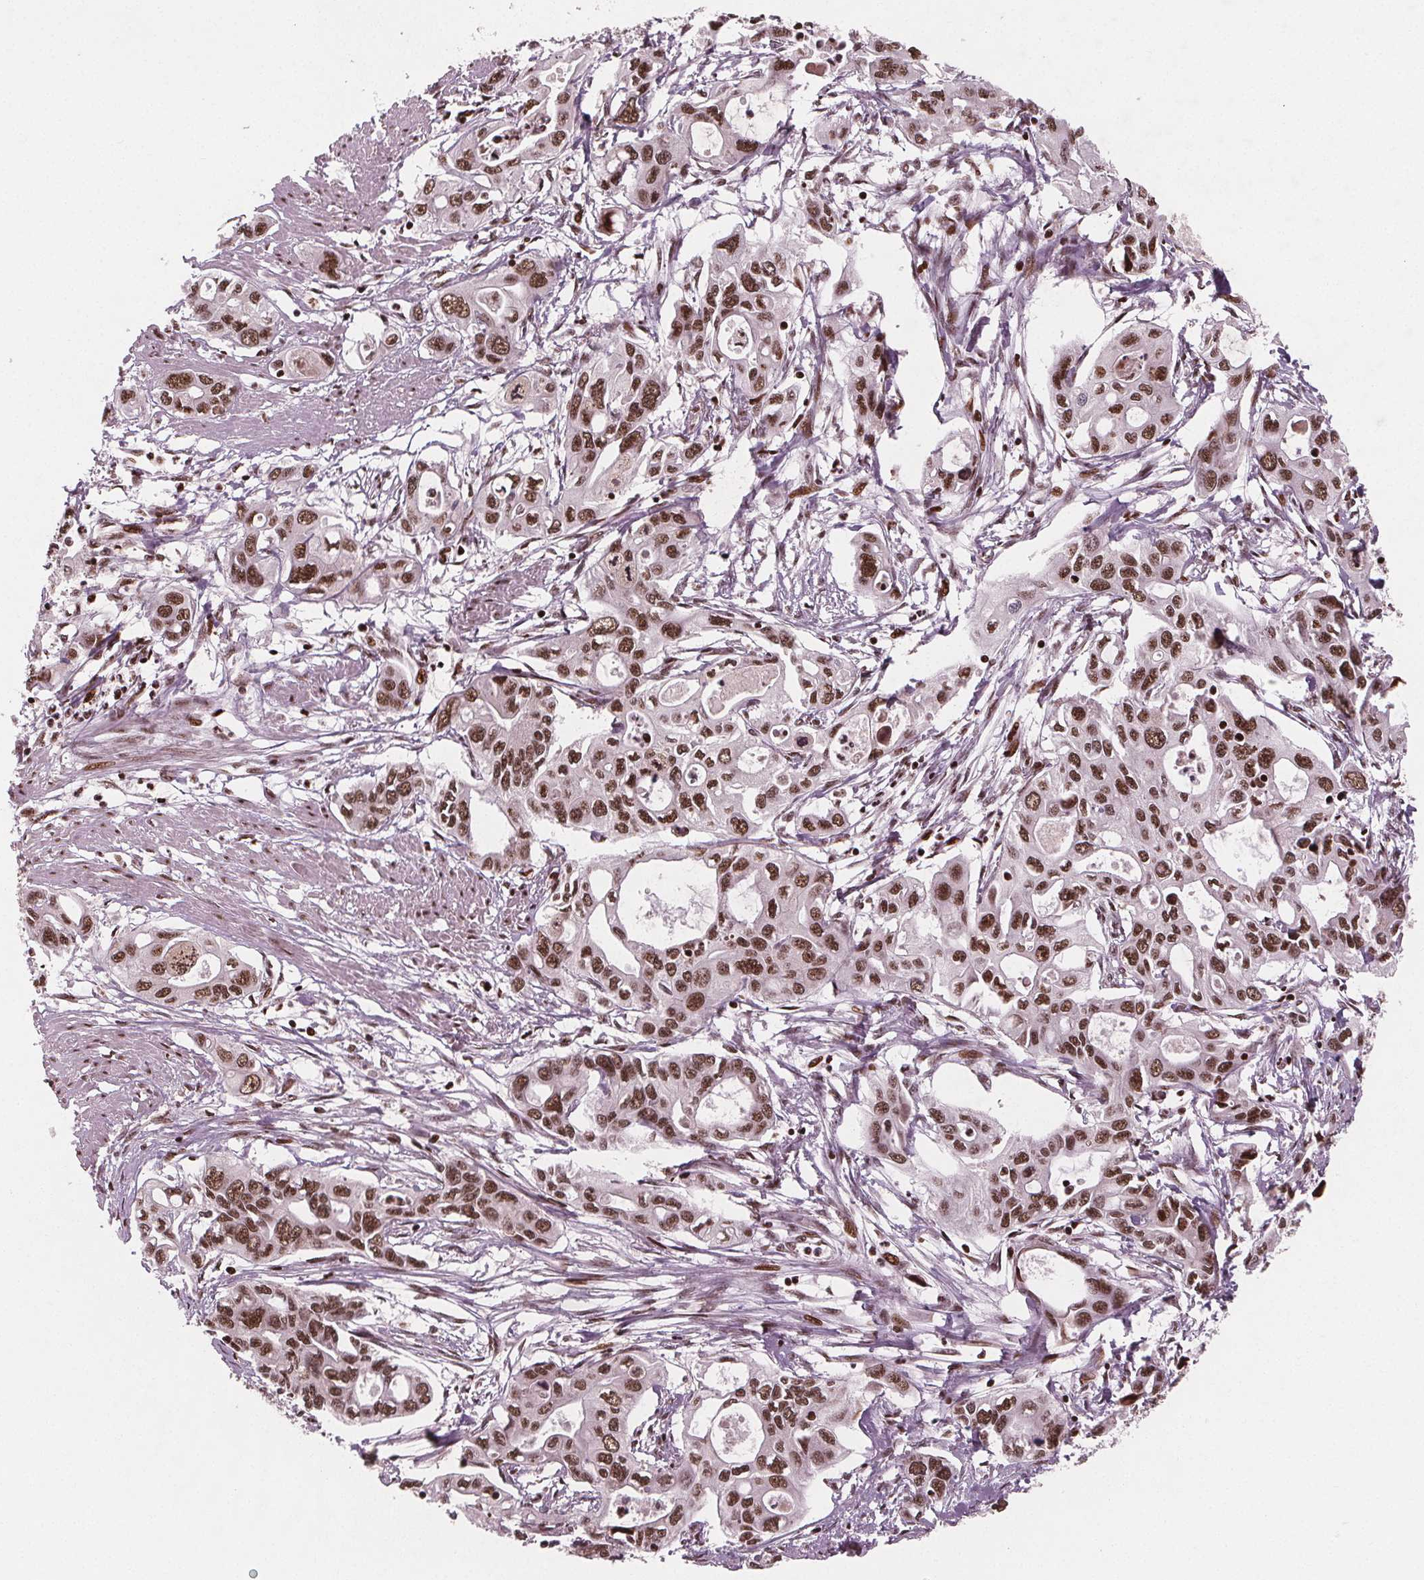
{"staining": {"intensity": "strong", "quantity": ">75%", "location": "nuclear"}, "tissue": "pancreatic cancer", "cell_type": "Tumor cells", "image_type": "cancer", "snomed": [{"axis": "morphology", "description": "Adenocarcinoma, NOS"}, {"axis": "topography", "description": "Pancreas"}], "caption": "Immunohistochemistry photomicrograph of neoplastic tissue: human pancreatic adenocarcinoma stained using immunohistochemistry exhibits high levels of strong protein expression localized specifically in the nuclear of tumor cells, appearing as a nuclear brown color.", "gene": "SNRNP35", "patient": {"sex": "male", "age": 60}}